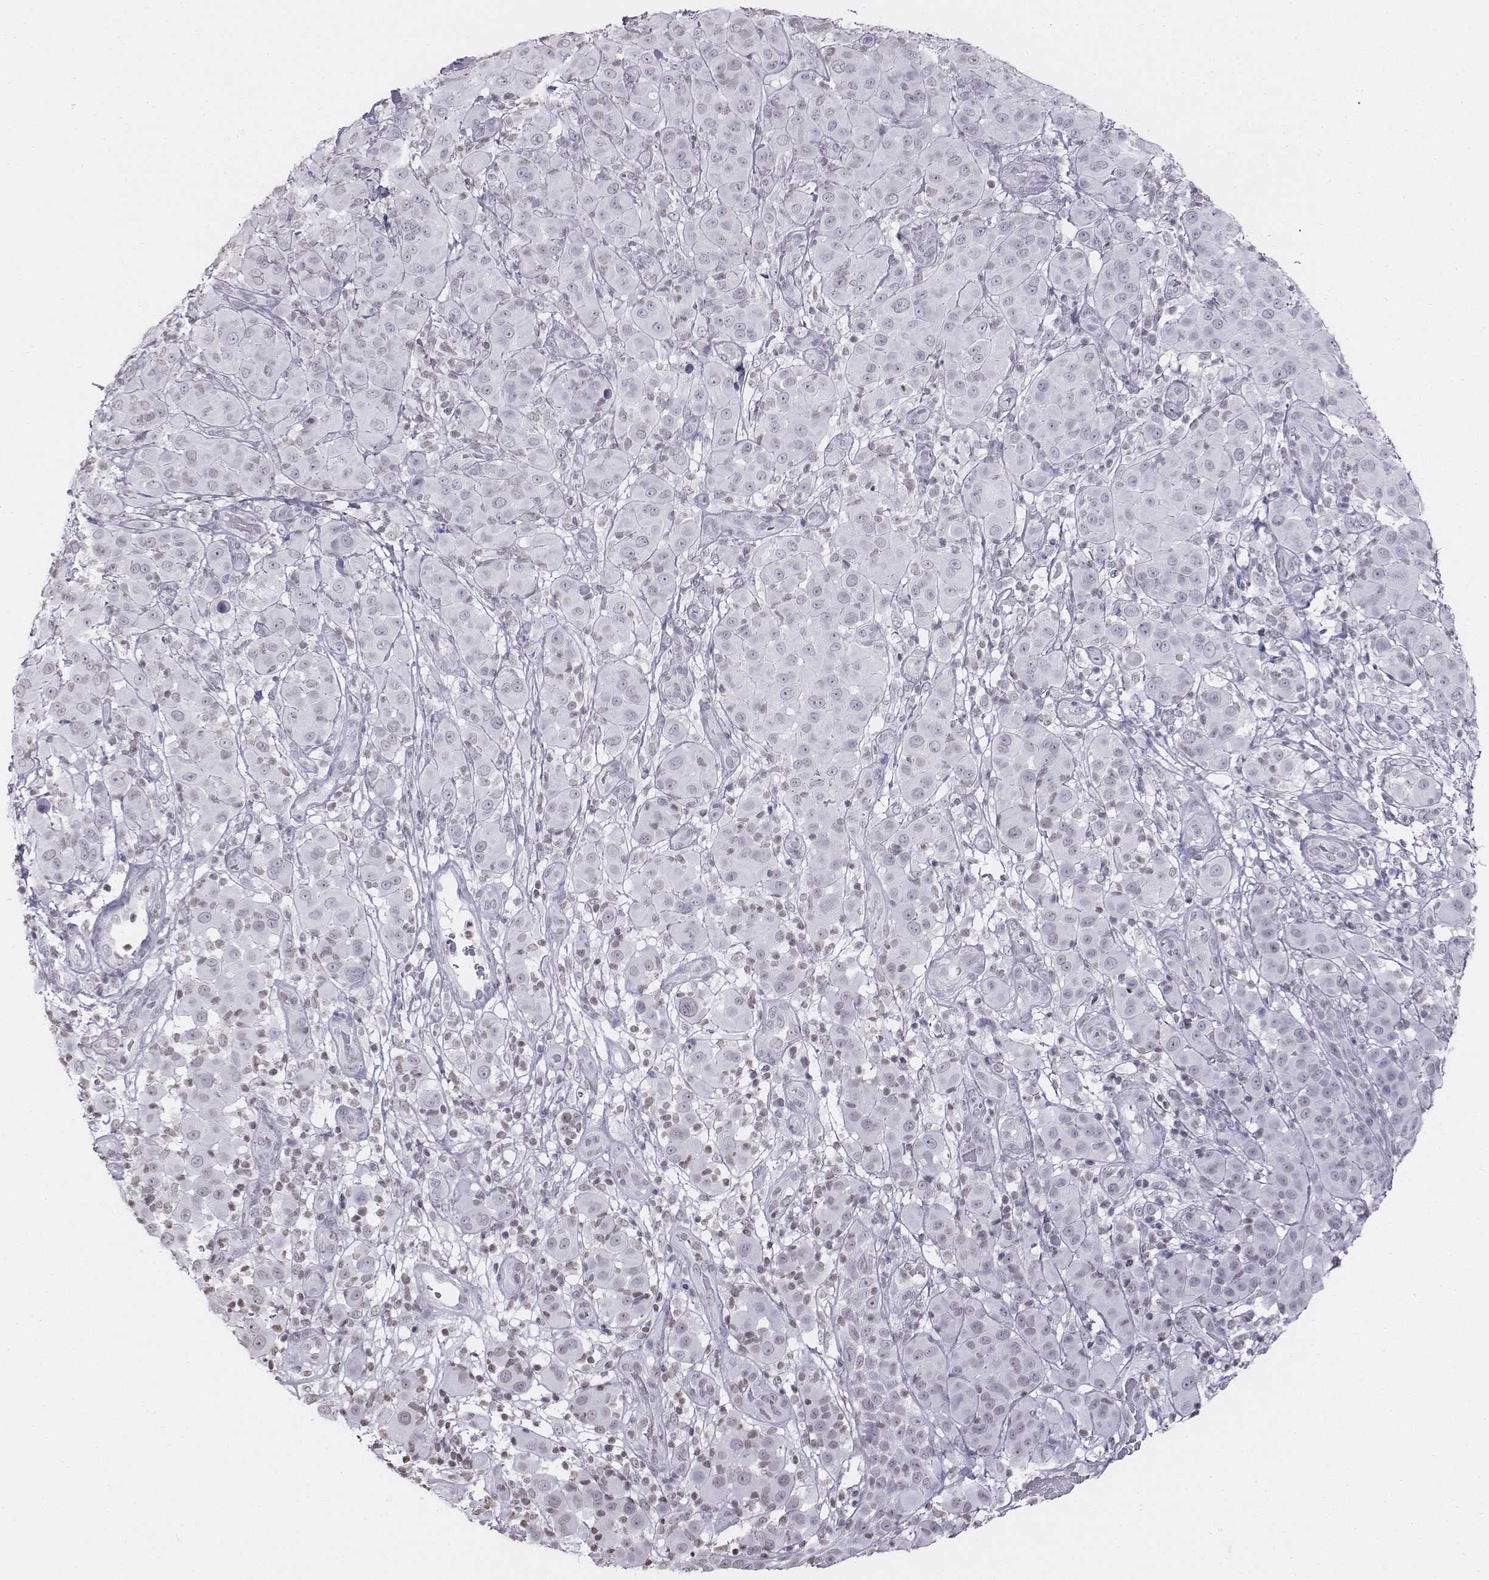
{"staining": {"intensity": "negative", "quantity": "none", "location": "none"}, "tissue": "melanoma", "cell_type": "Tumor cells", "image_type": "cancer", "snomed": [{"axis": "morphology", "description": "Malignant melanoma, NOS"}, {"axis": "topography", "description": "Skin"}], "caption": "High power microscopy histopathology image of an immunohistochemistry histopathology image of malignant melanoma, revealing no significant expression in tumor cells.", "gene": "BARHL1", "patient": {"sex": "female", "age": 87}}